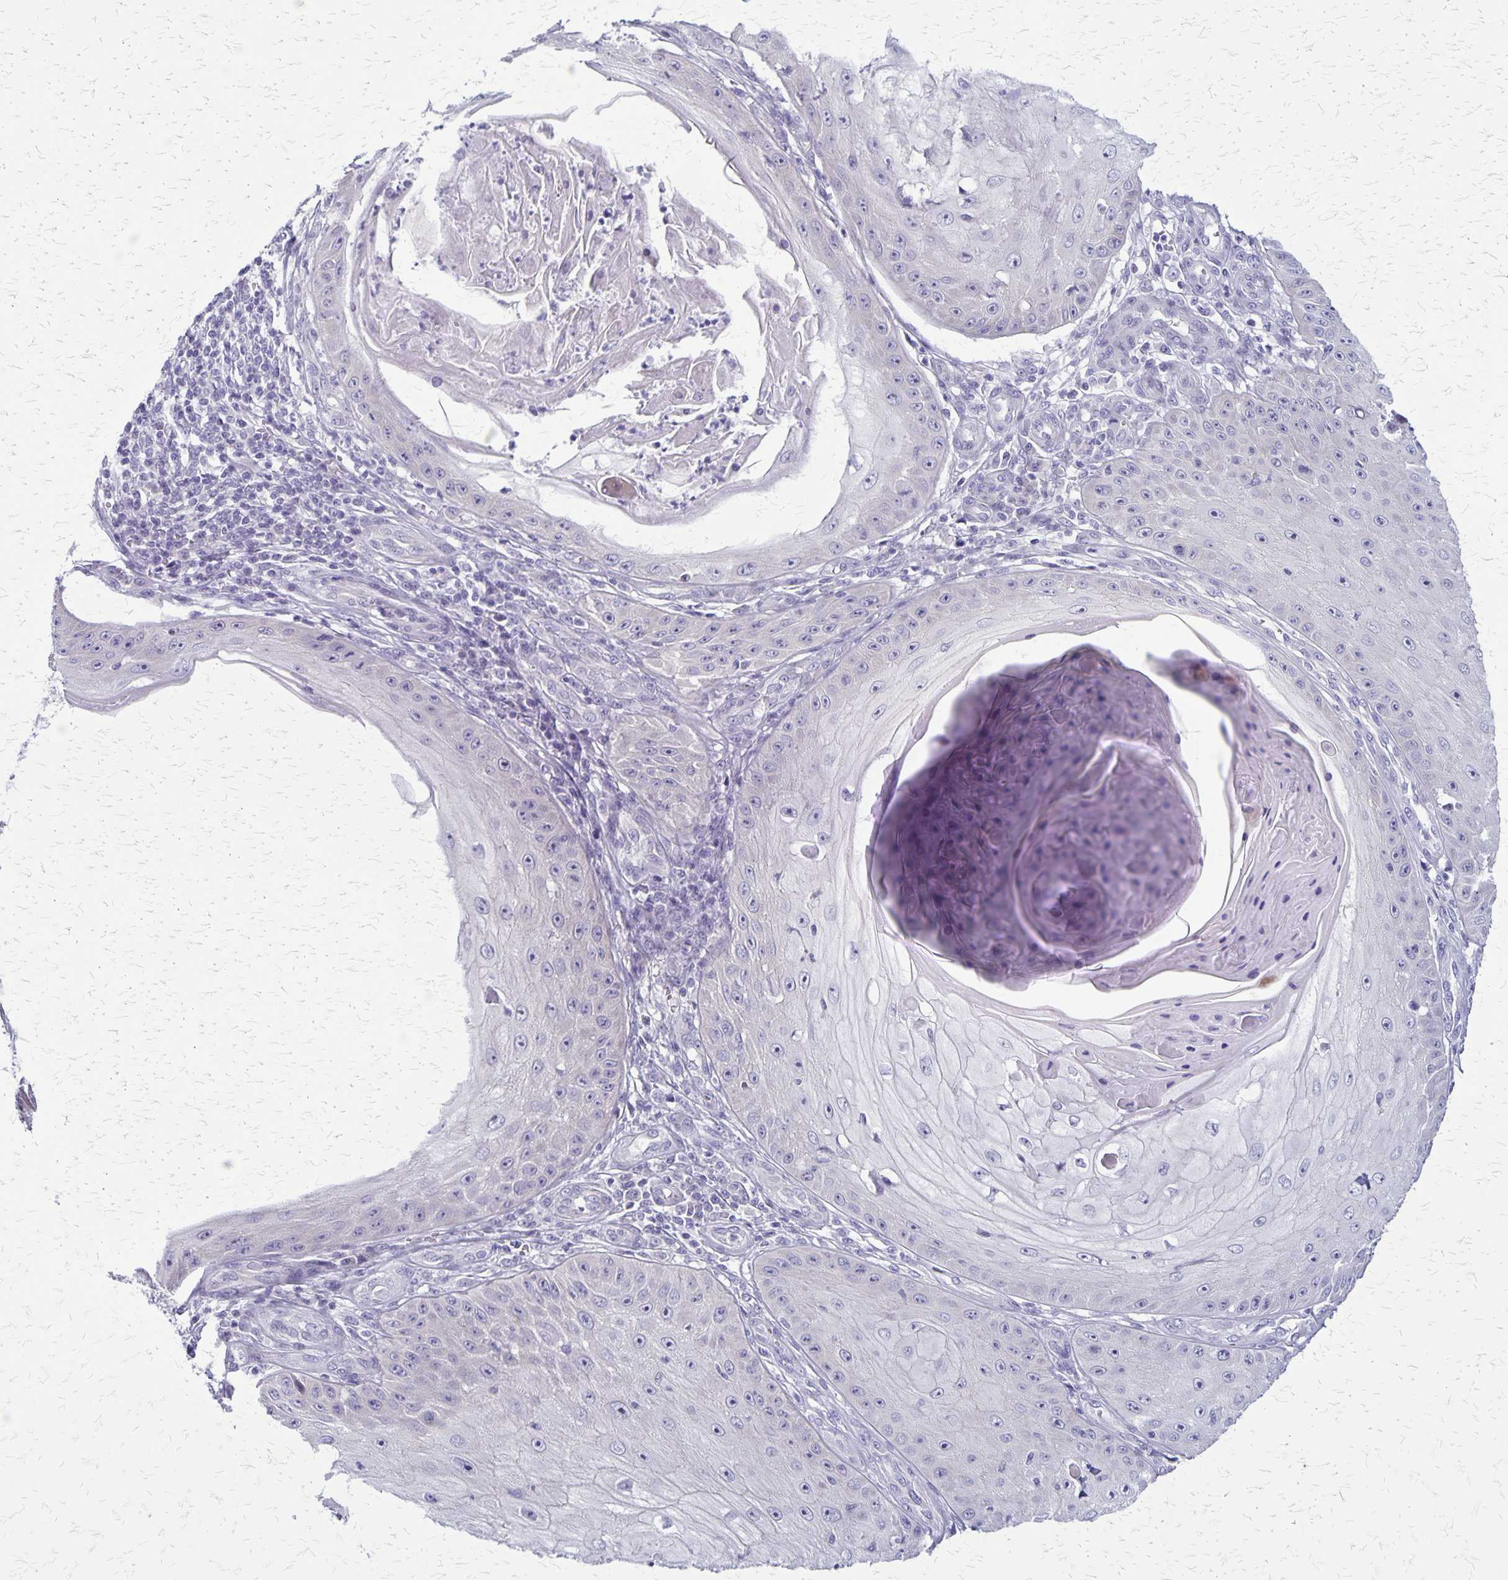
{"staining": {"intensity": "negative", "quantity": "none", "location": "none"}, "tissue": "skin cancer", "cell_type": "Tumor cells", "image_type": "cancer", "snomed": [{"axis": "morphology", "description": "Squamous cell carcinoma, NOS"}, {"axis": "topography", "description": "Skin"}], "caption": "IHC of human skin cancer (squamous cell carcinoma) exhibits no expression in tumor cells.", "gene": "PLXNB3", "patient": {"sex": "male", "age": 70}}